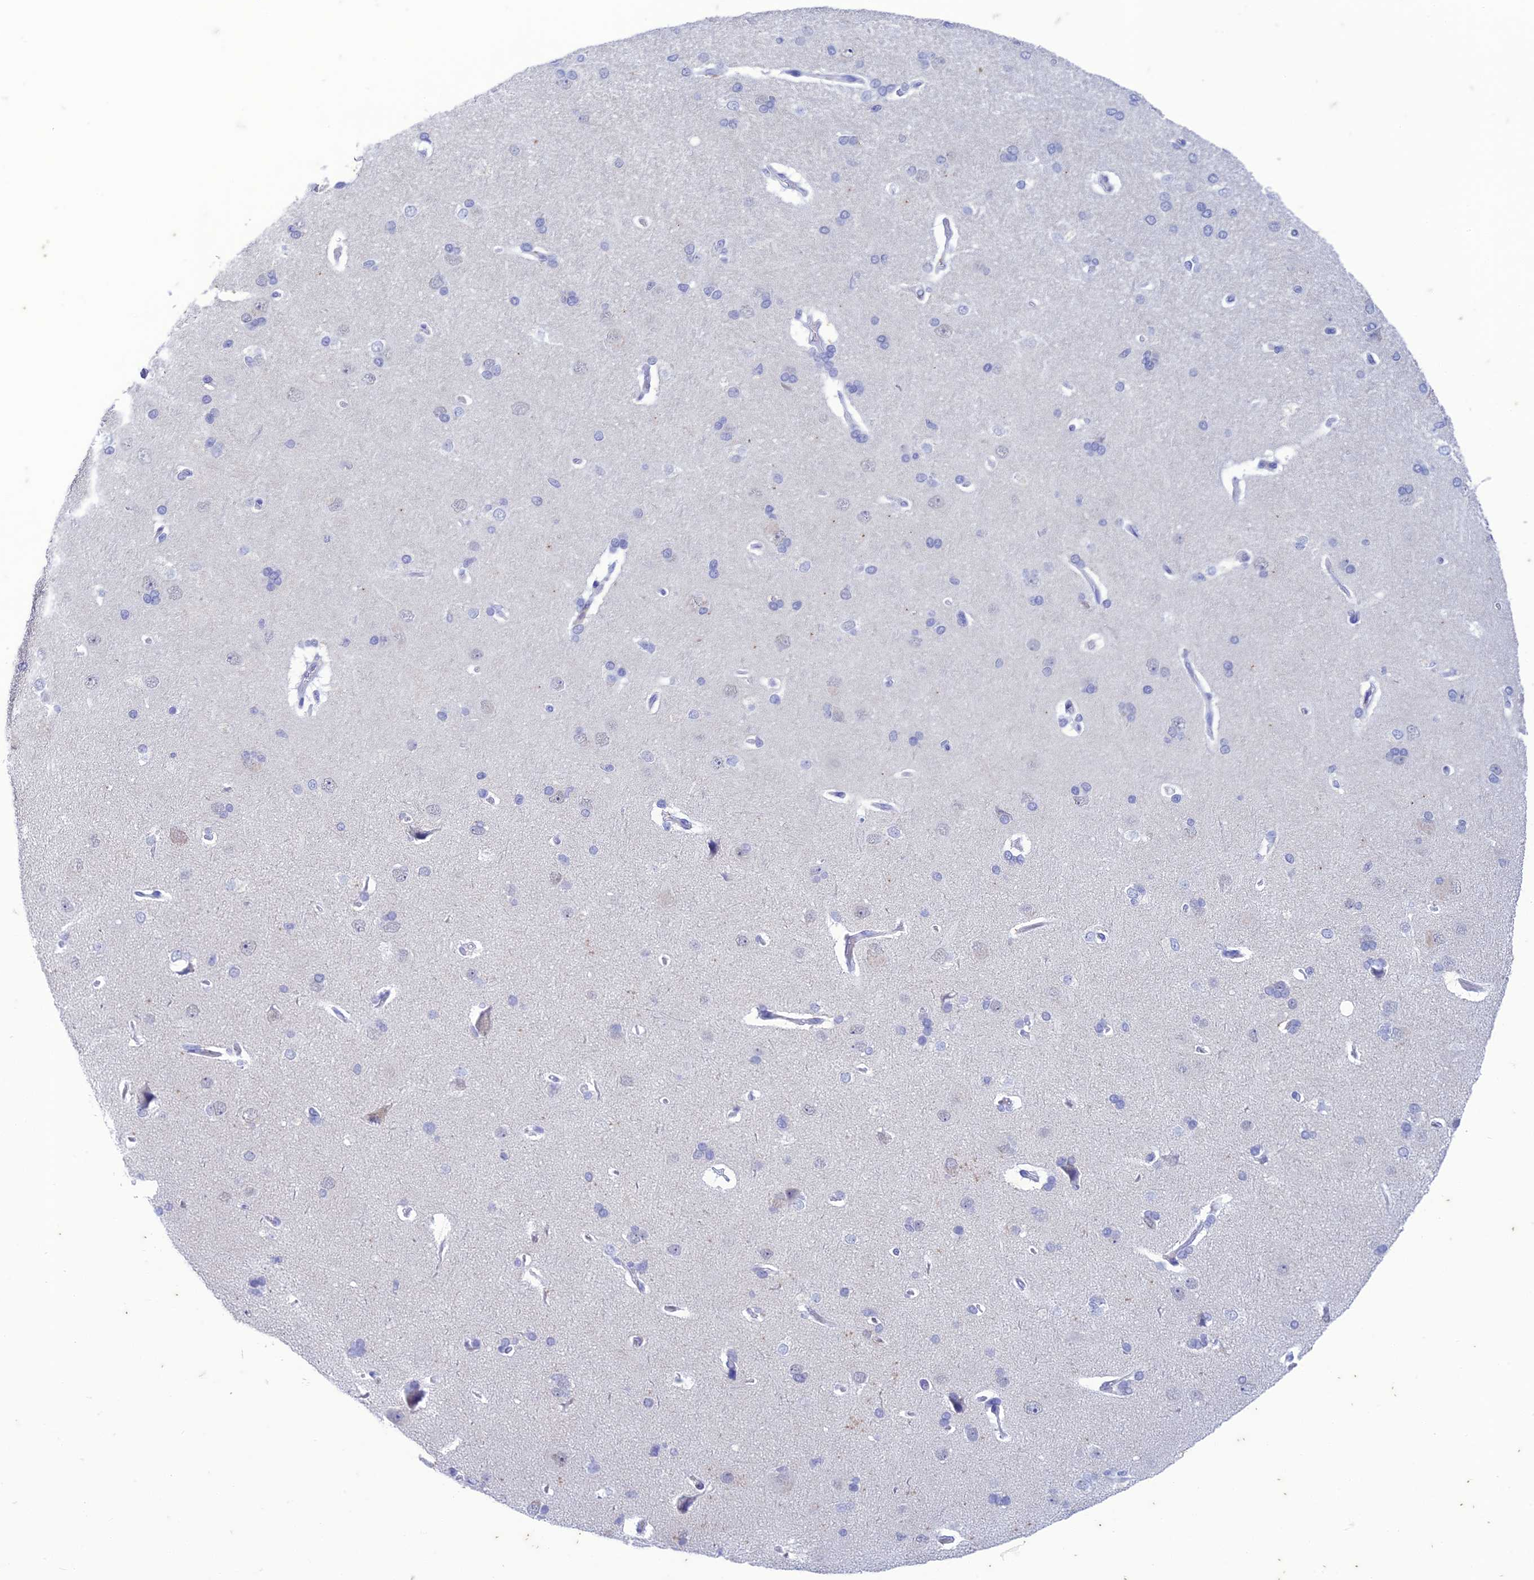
{"staining": {"intensity": "negative", "quantity": "none", "location": "none"}, "tissue": "cerebral cortex", "cell_type": "Endothelial cells", "image_type": "normal", "snomed": [{"axis": "morphology", "description": "Normal tissue, NOS"}, {"axis": "topography", "description": "Cerebral cortex"}], "caption": "The histopathology image shows no staining of endothelial cells in unremarkable cerebral cortex.", "gene": "FGF7", "patient": {"sex": "male", "age": 62}}